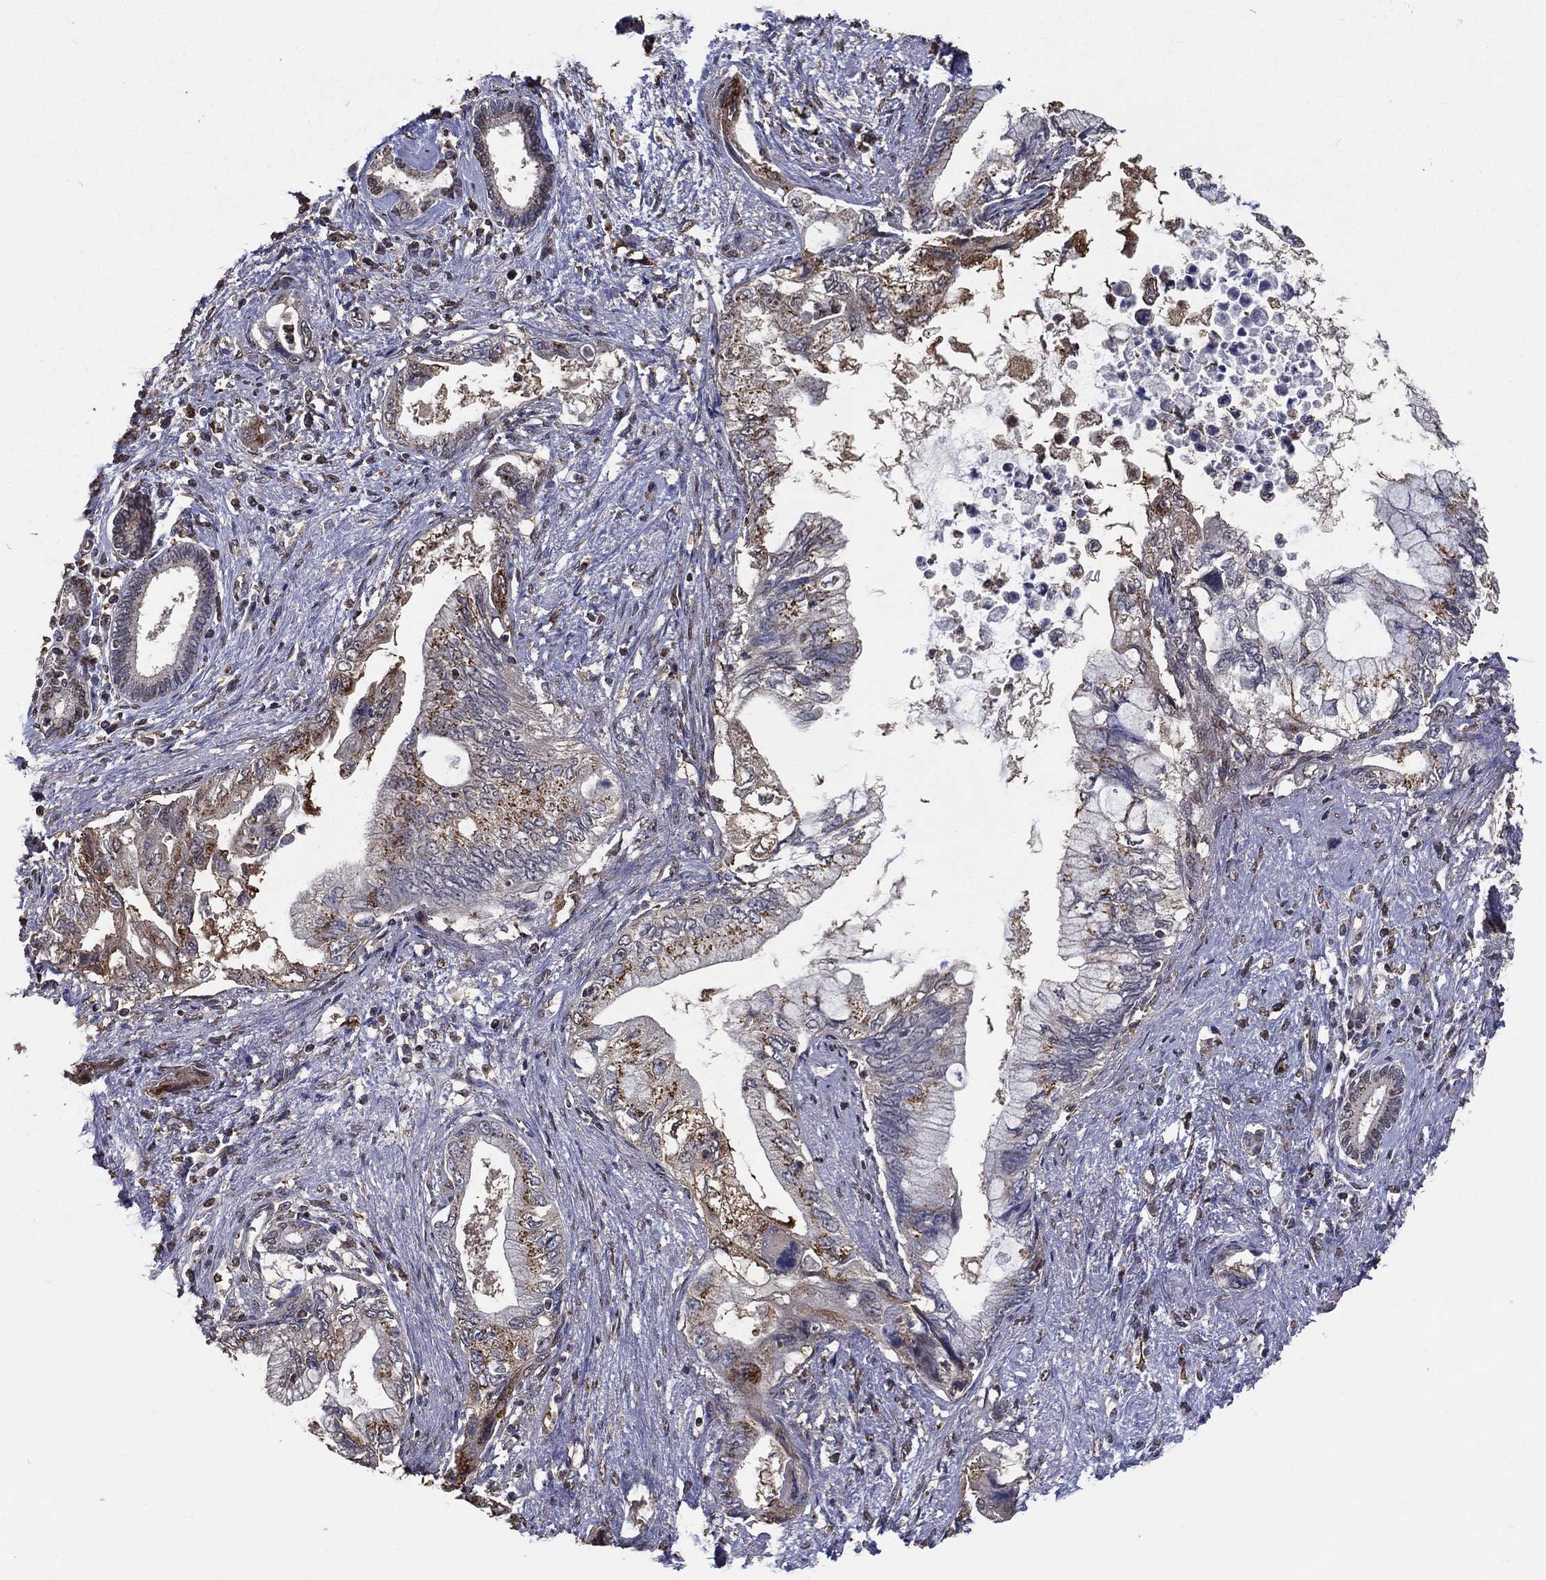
{"staining": {"intensity": "strong", "quantity": "25%-75%", "location": "cytoplasmic/membranous"}, "tissue": "pancreatic cancer", "cell_type": "Tumor cells", "image_type": "cancer", "snomed": [{"axis": "morphology", "description": "Adenocarcinoma, NOS"}, {"axis": "topography", "description": "Pancreas"}], "caption": "This is a photomicrograph of immunohistochemistry staining of pancreatic cancer, which shows strong expression in the cytoplasmic/membranous of tumor cells.", "gene": "GPR183", "patient": {"sex": "female", "age": 73}}